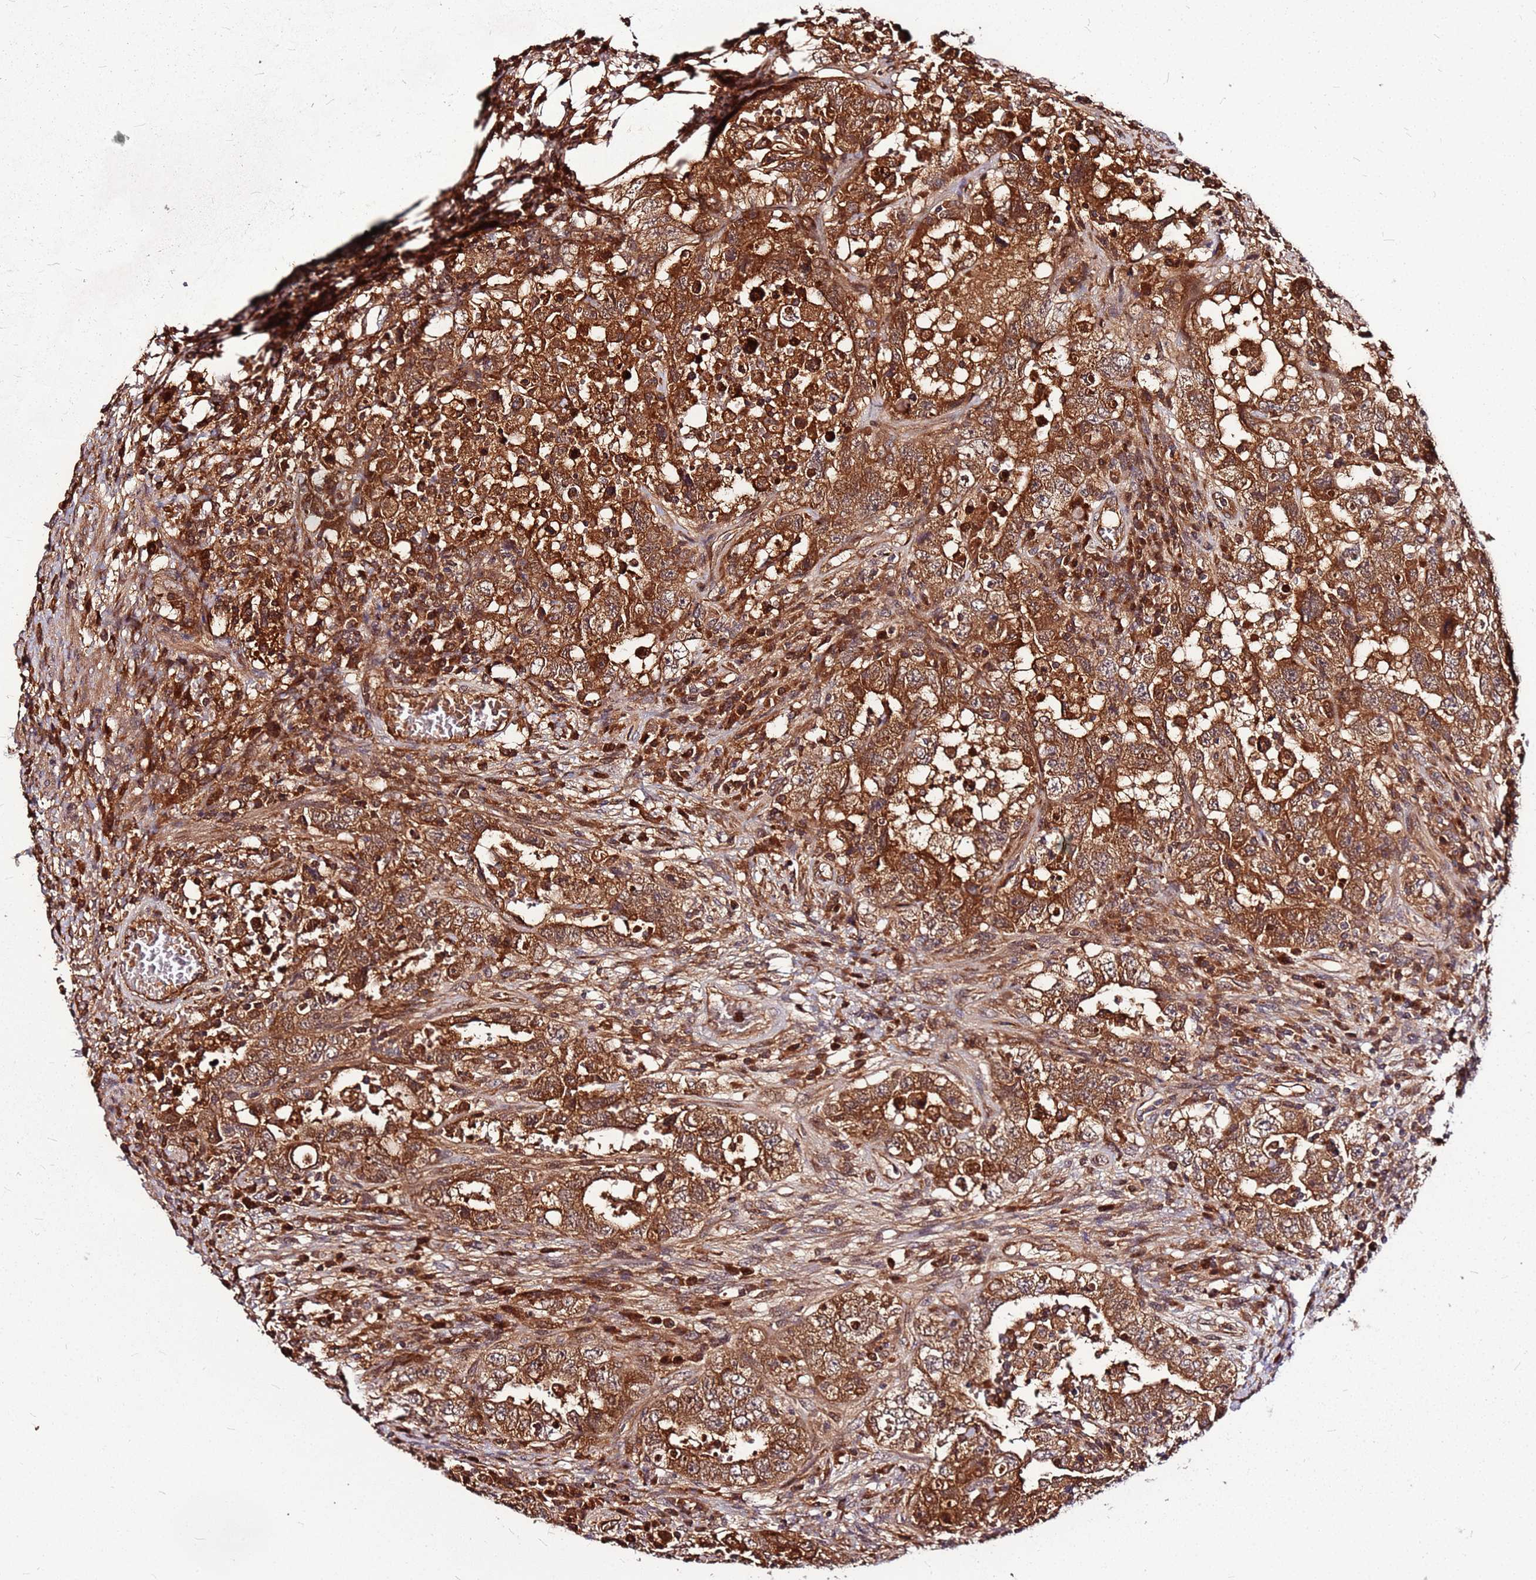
{"staining": {"intensity": "strong", "quantity": ">75%", "location": "cytoplasmic/membranous"}, "tissue": "testis cancer", "cell_type": "Tumor cells", "image_type": "cancer", "snomed": [{"axis": "morphology", "description": "Carcinoma, Embryonal, NOS"}, {"axis": "topography", "description": "Testis"}], "caption": "DAB immunohistochemical staining of human testis embryonal carcinoma exhibits strong cytoplasmic/membranous protein positivity in approximately >75% of tumor cells.", "gene": "LYPLAL1", "patient": {"sex": "male", "age": 26}}